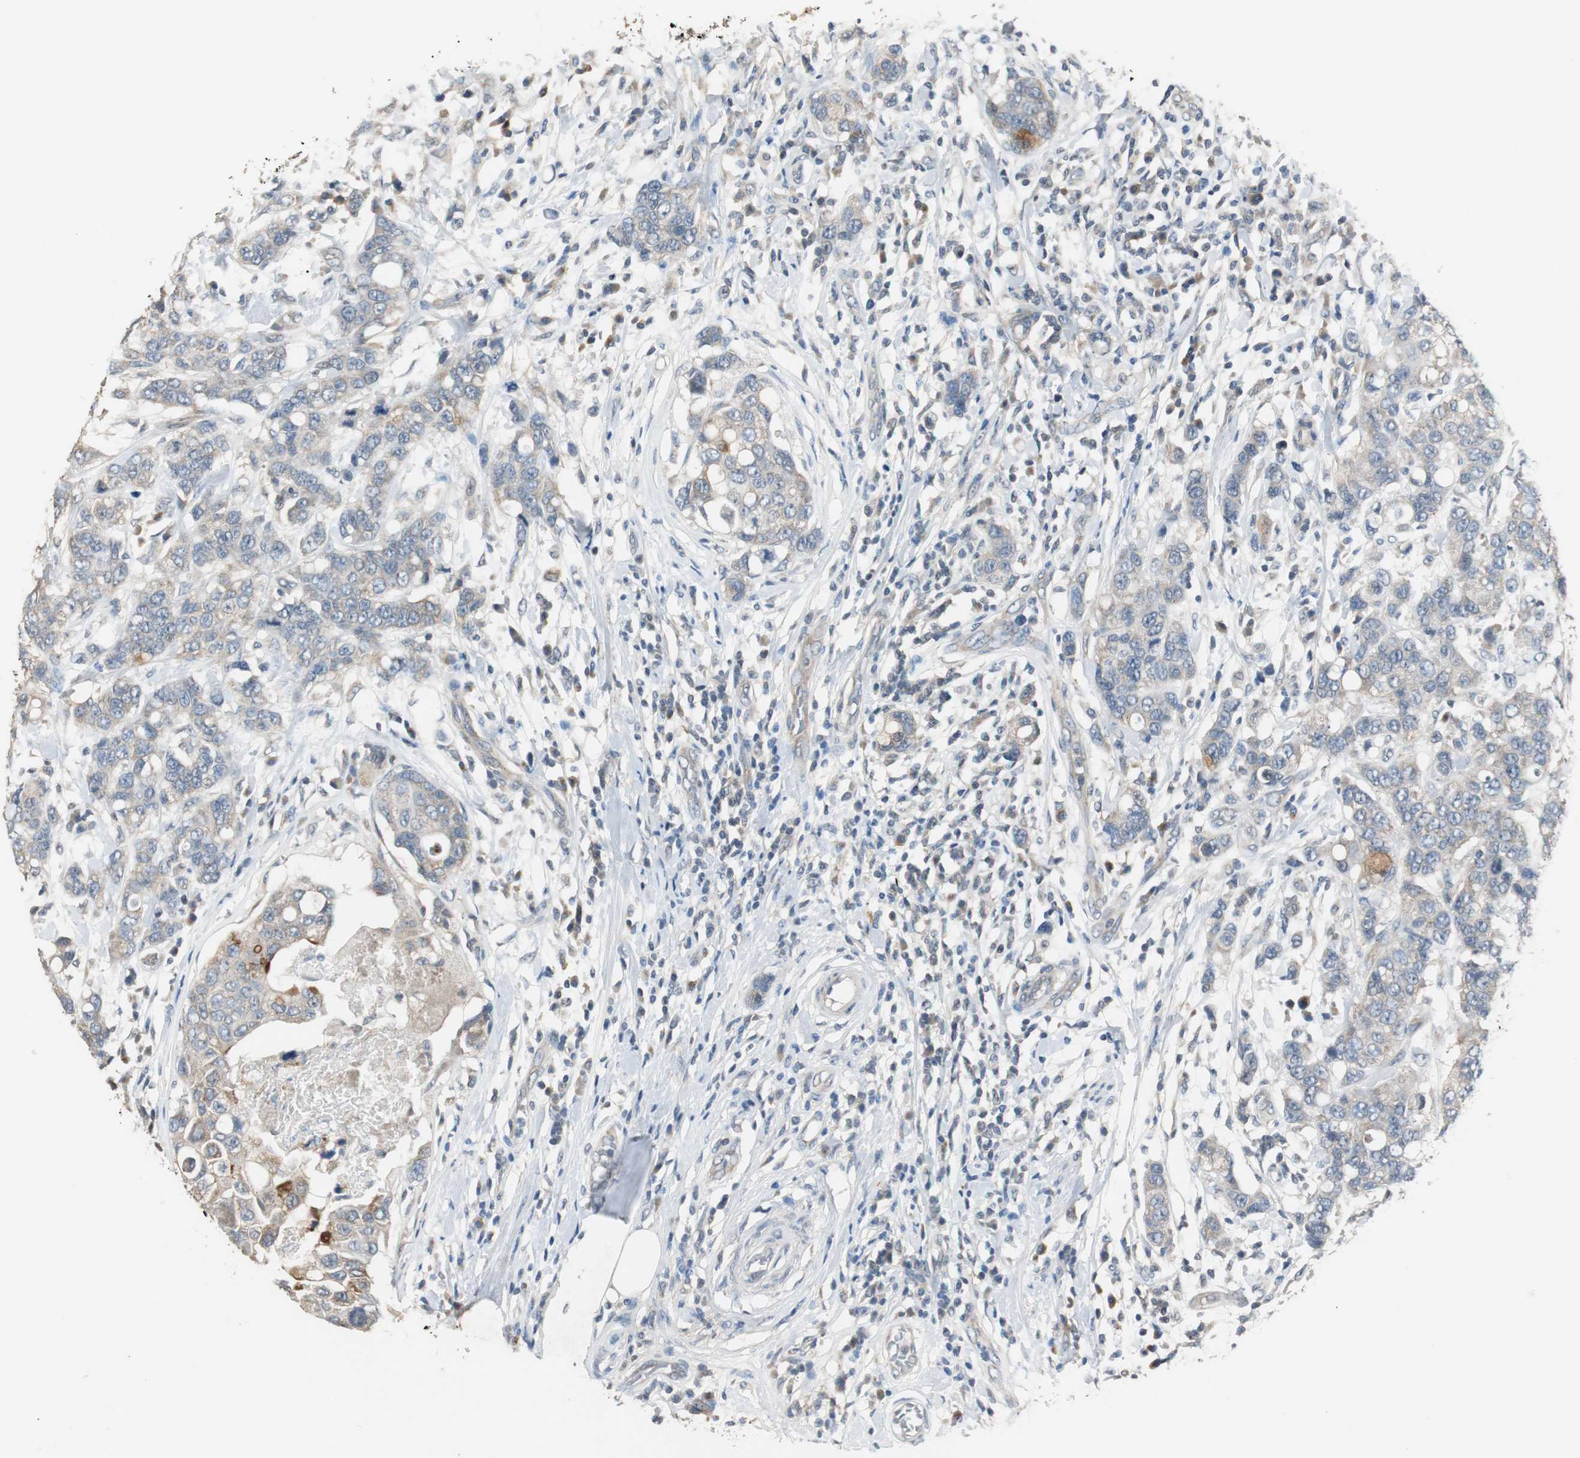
{"staining": {"intensity": "weak", "quantity": "25%-75%", "location": "cytoplasmic/membranous"}, "tissue": "breast cancer", "cell_type": "Tumor cells", "image_type": "cancer", "snomed": [{"axis": "morphology", "description": "Duct carcinoma"}, {"axis": "topography", "description": "Breast"}], "caption": "Intraductal carcinoma (breast) stained with immunohistochemistry (IHC) shows weak cytoplasmic/membranous expression in approximately 25%-75% of tumor cells. (DAB (3,3'-diaminobenzidine) IHC, brown staining for protein, blue staining for nuclei).", "gene": "PTPRN2", "patient": {"sex": "female", "age": 27}}